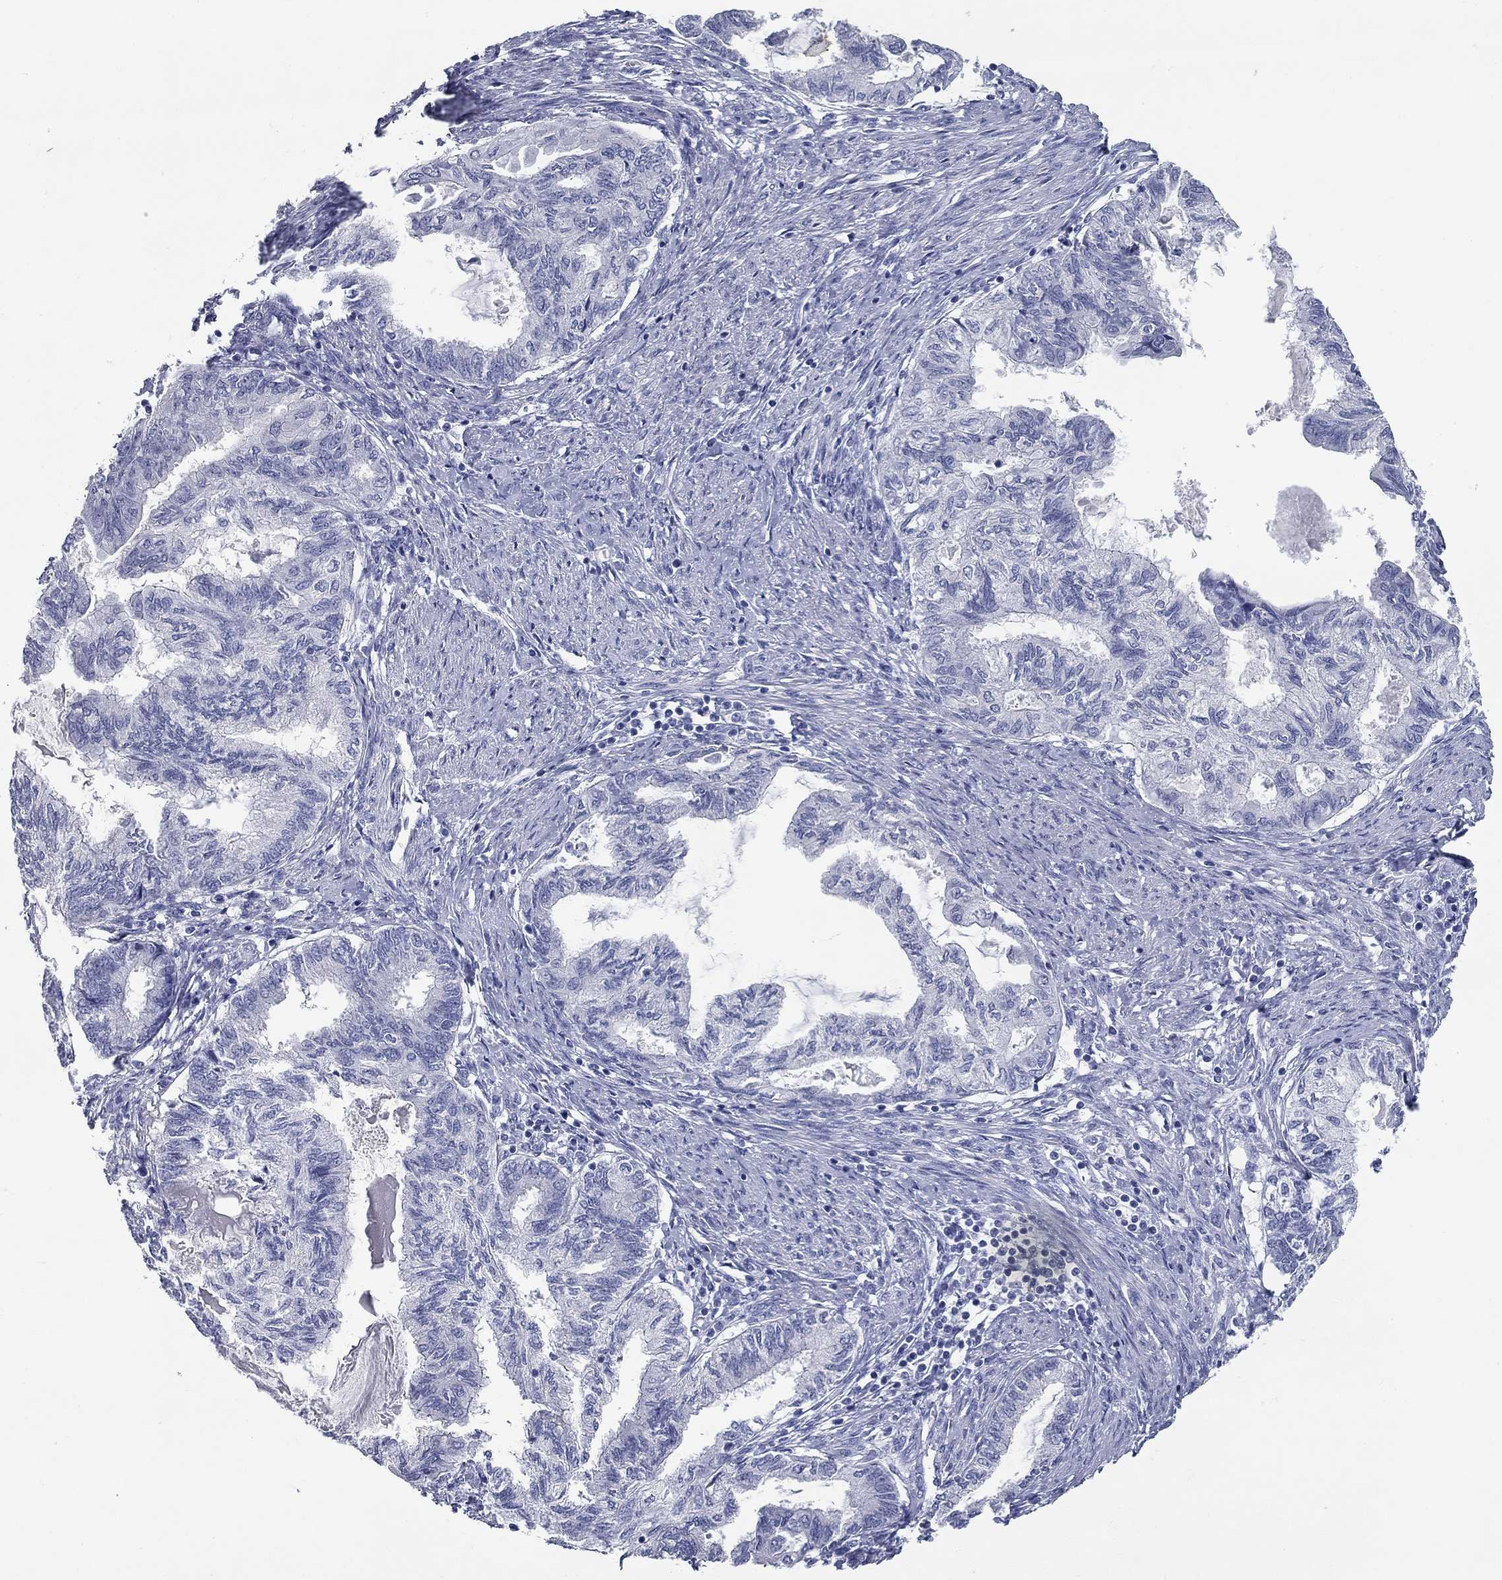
{"staining": {"intensity": "negative", "quantity": "none", "location": "none"}, "tissue": "endometrial cancer", "cell_type": "Tumor cells", "image_type": "cancer", "snomed": [{"axis": "morphology", "description": "Adenocarcinoma, NOS"}, {"axis": "topography", "description": "Endometrium"}], "caption": "High magnification brightfield microscopy of endometrial cancer stained with DAB (3,3'-diaminobenzidine) (brown) and counterstained with hematoxylin (blue): tumor cells show no significant staining.", "gene": "SYT12", "patient": {"sex": "female", "age": 86}}